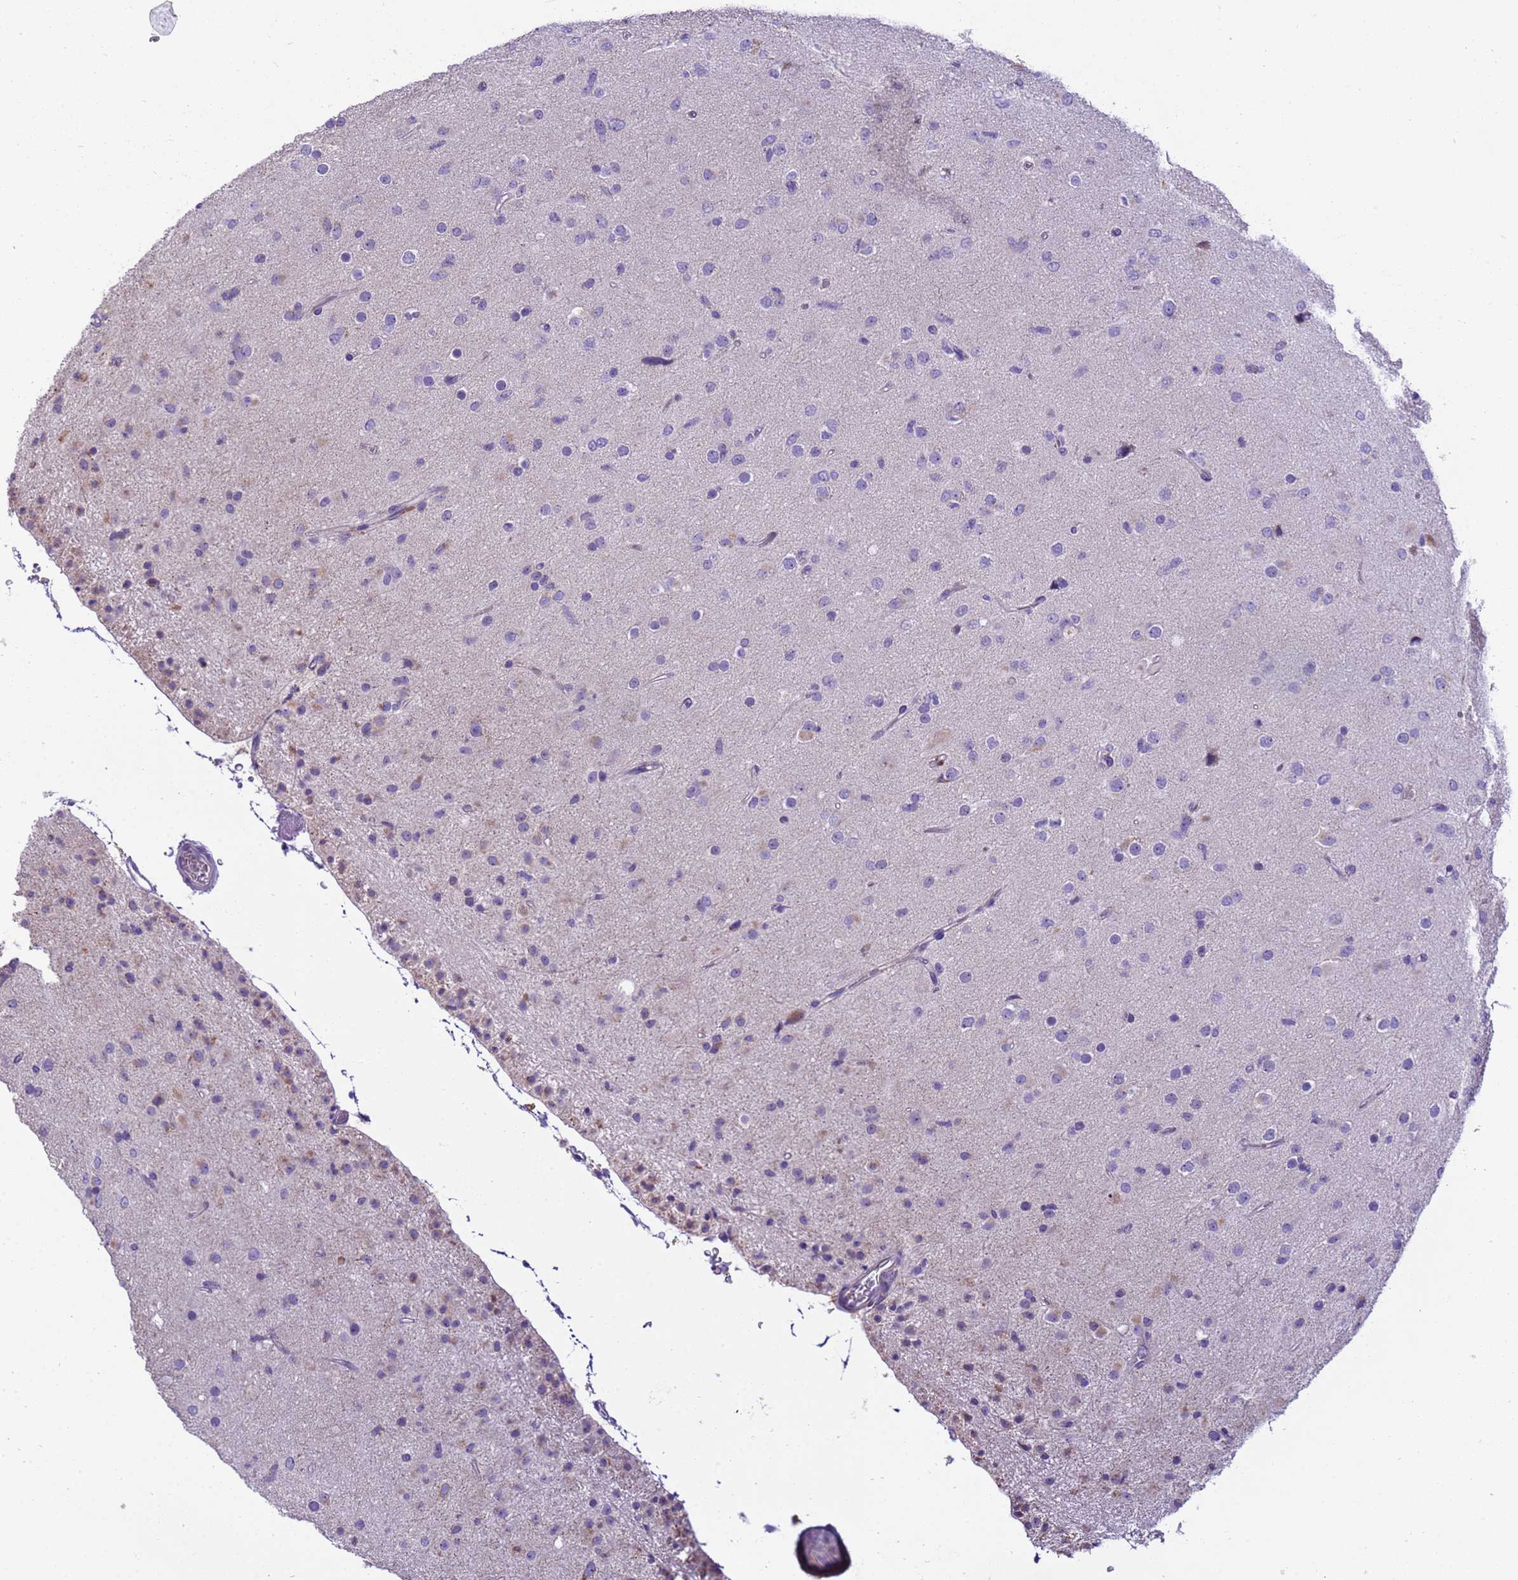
{"staining": {"intensity": "negative", "quantity": "none", "location": "none"}, "tissue": "glioma", "cell_type": "Tumor cells", "image_type": "cancer", "snomed": [{"axis": "morphology", "description": "Glioma, malignant, Low grade"}, {"axis": "topography", "description": "Brain"}], "caption": "The IHC photomicrograph has no significant staining in tumor cells of malignant glioma (low-grade) tissue.", "gene": "PIEZO2", "patient": {"sex": "male", "age": 65}}